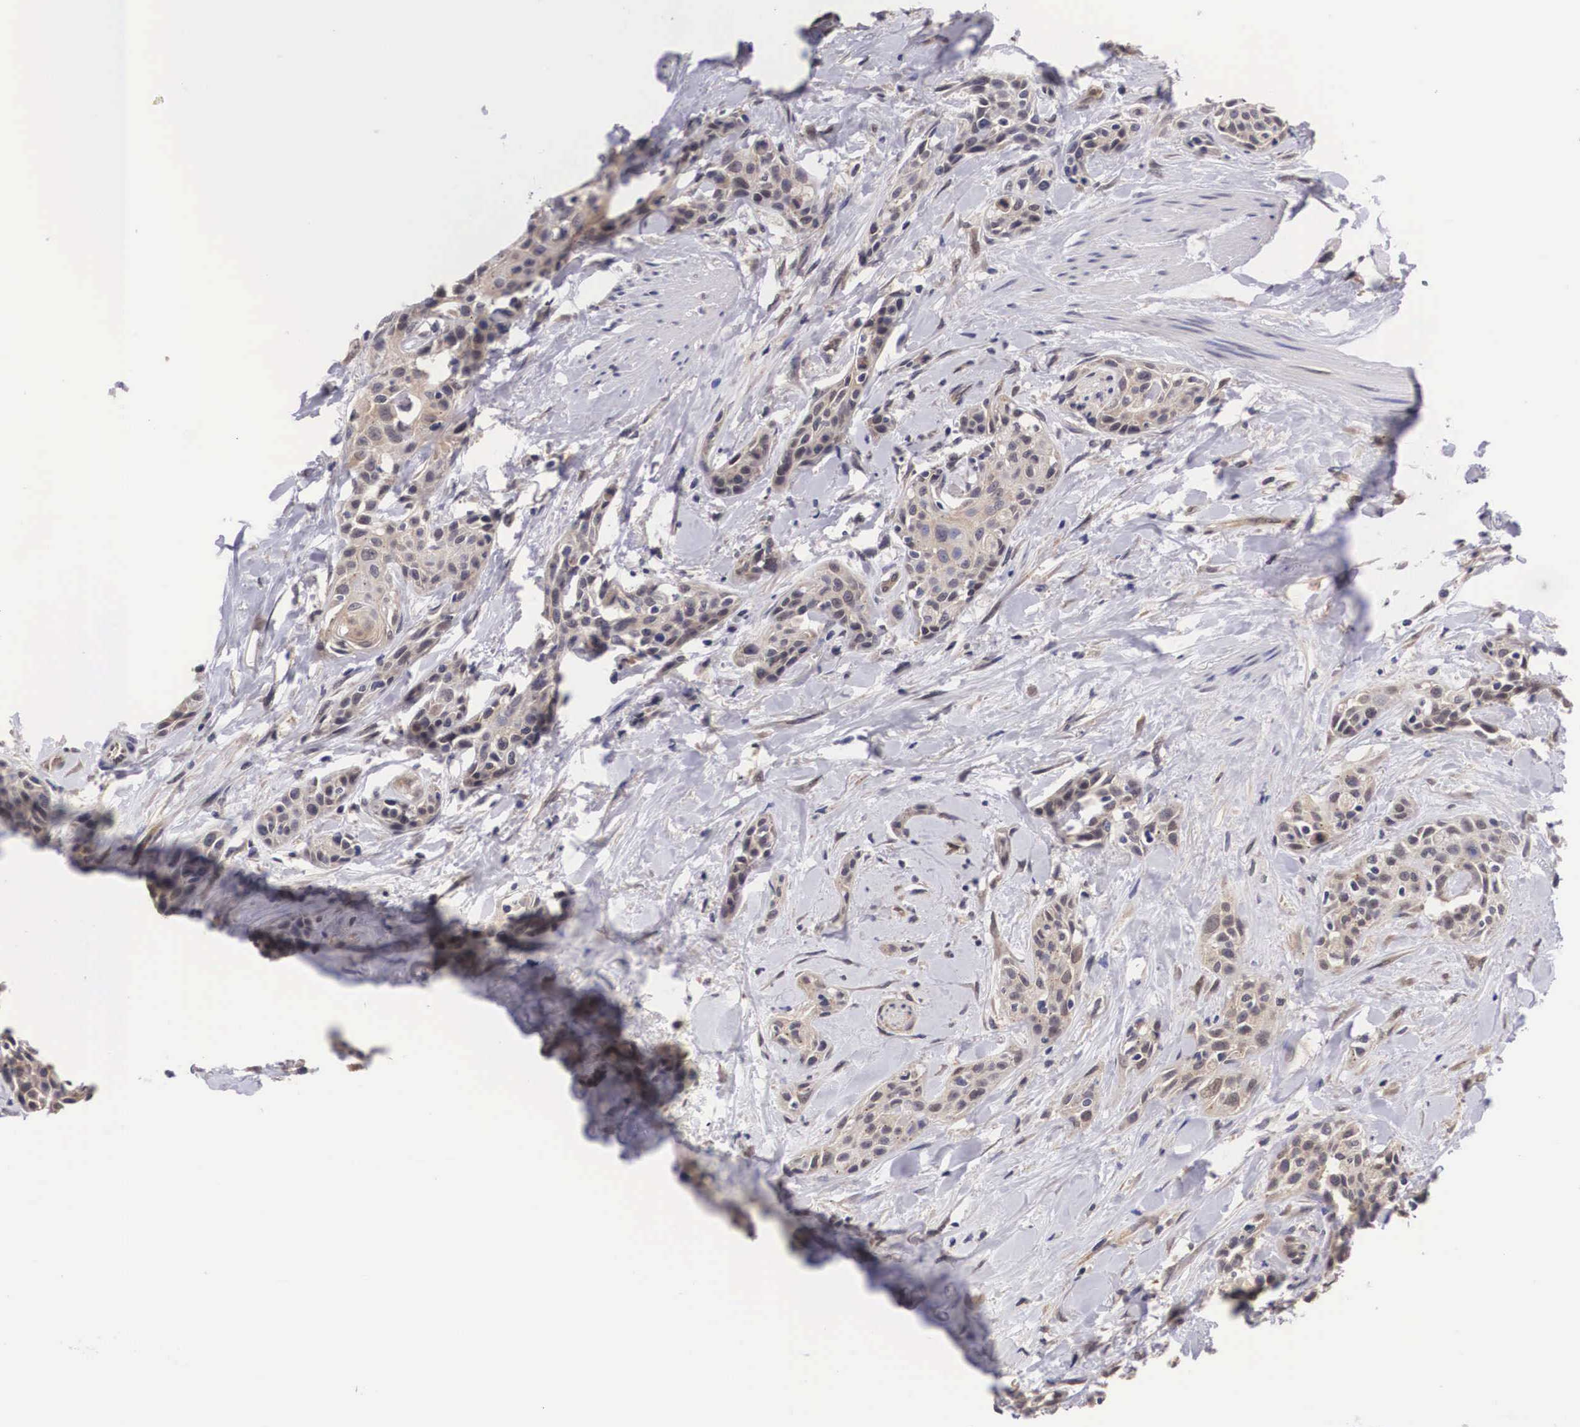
{"staining": {"intensity": "weak", "quantity": "25%-75%", "location": "cytoplasmic/membranous"}, "tissue": "skin cancer", "cell_type": "Tumor cells", "image_type": "cancer", "snomed": [{"axis": "morphology", "description": "Squamous cell carcinoma, NOS"}, {"axis": "topography", "description": "Skin"}, {"axis": "topography", "description": "Anal"}], "caption": "Human skin cancer (squamous cell carcinoma) stained for a protein (brown) shows weak cytoplasmic/membranous positive expression in about 25%-75% of tumor cells.", "gene": "OTX2", "patient": {"sex": "male", "age": 64}}